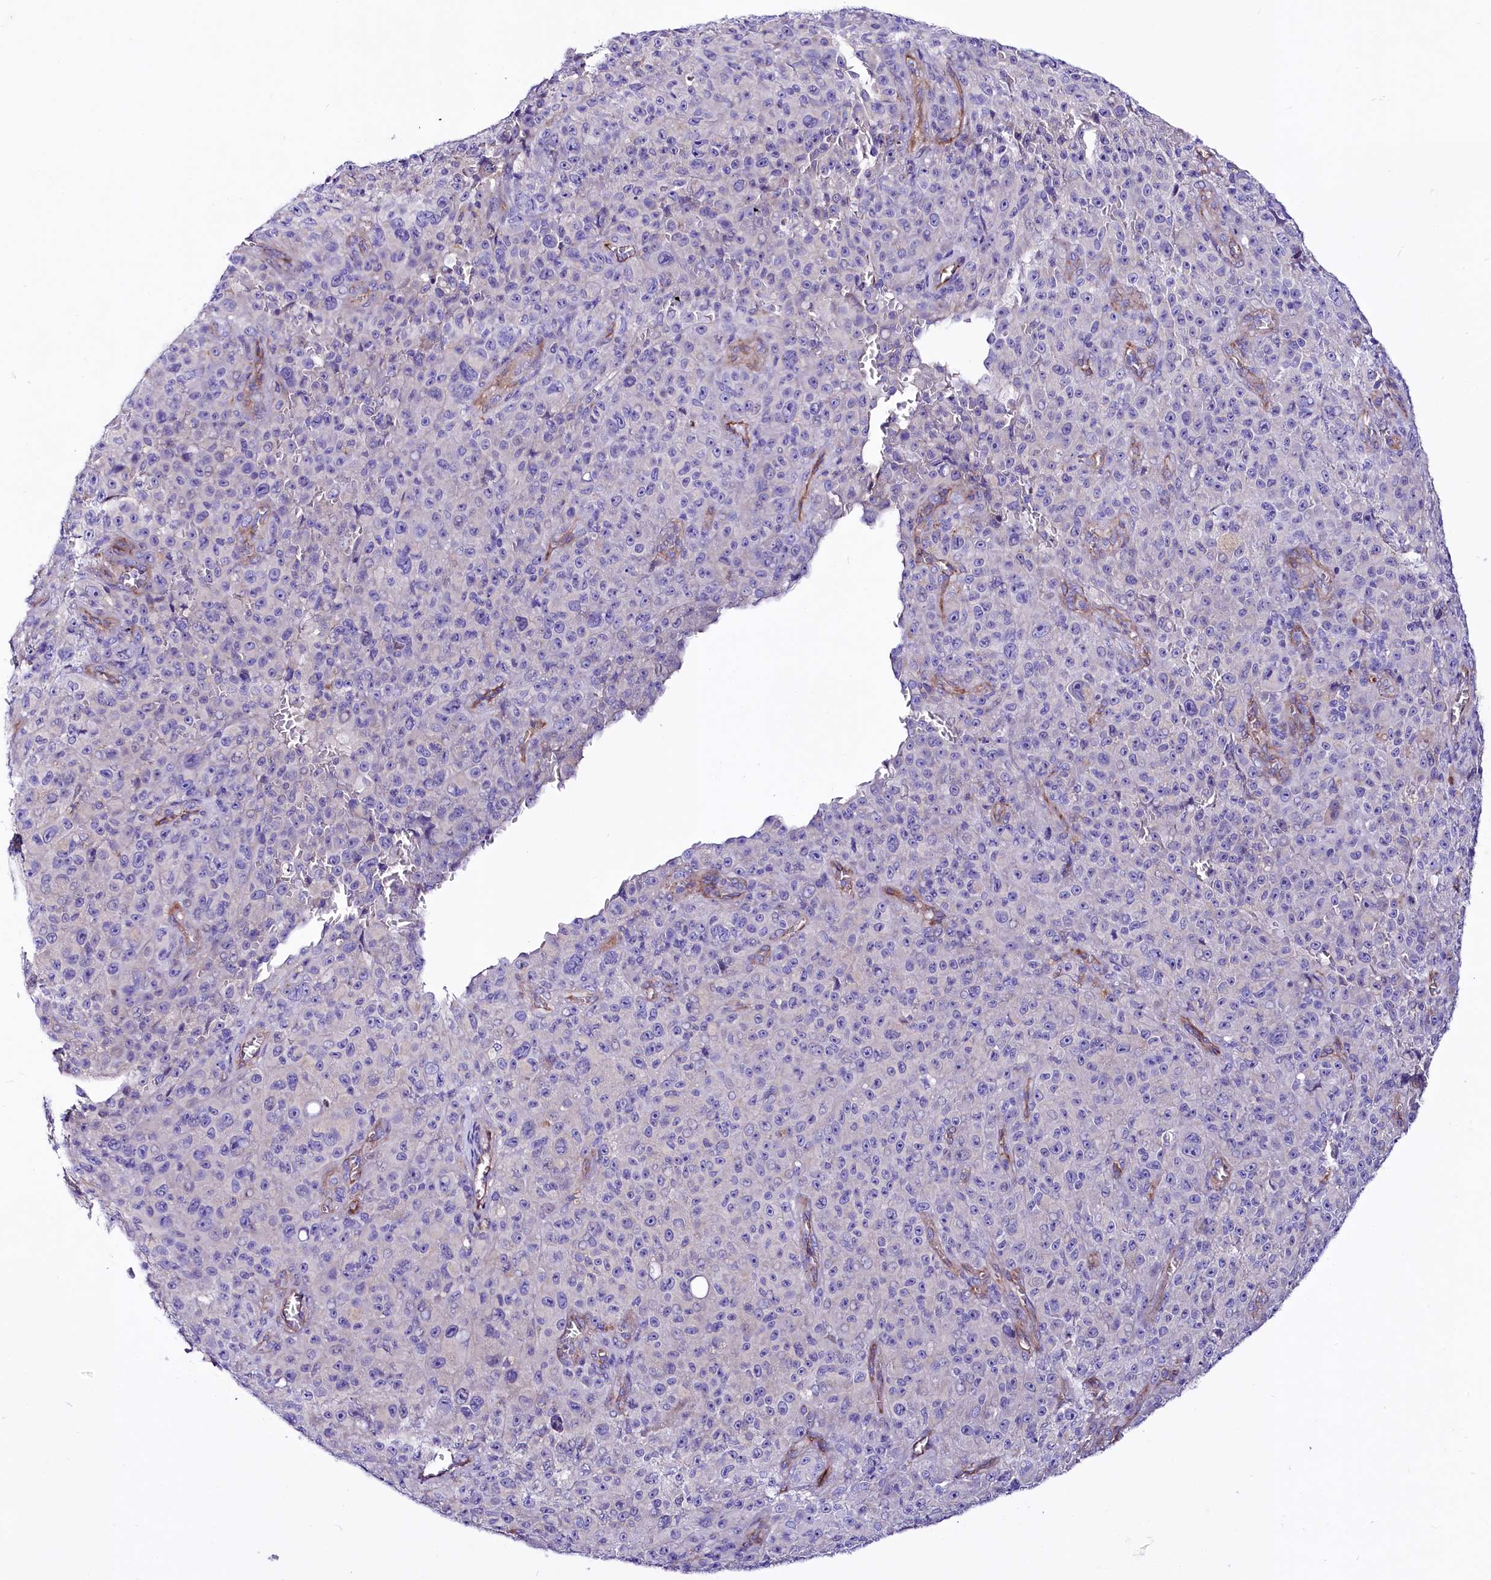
{"staining": {"intensity": "negative", "quantity": "none", "location": "none"}, "tissue": "melanoma", "cell_type": "Tumor cells", "image_type": "cancer", "snomed": [{"axis": "morphology", "description": "Malignant melanoma, NOS"}, {"axis": "topography", "description": "Skin"}], "caption": "Image shows no protein positivity in tumor cells of malignant melanoma tissue.", "gene": "SLF1", "patient": {"sex": "female", "age": 82}}